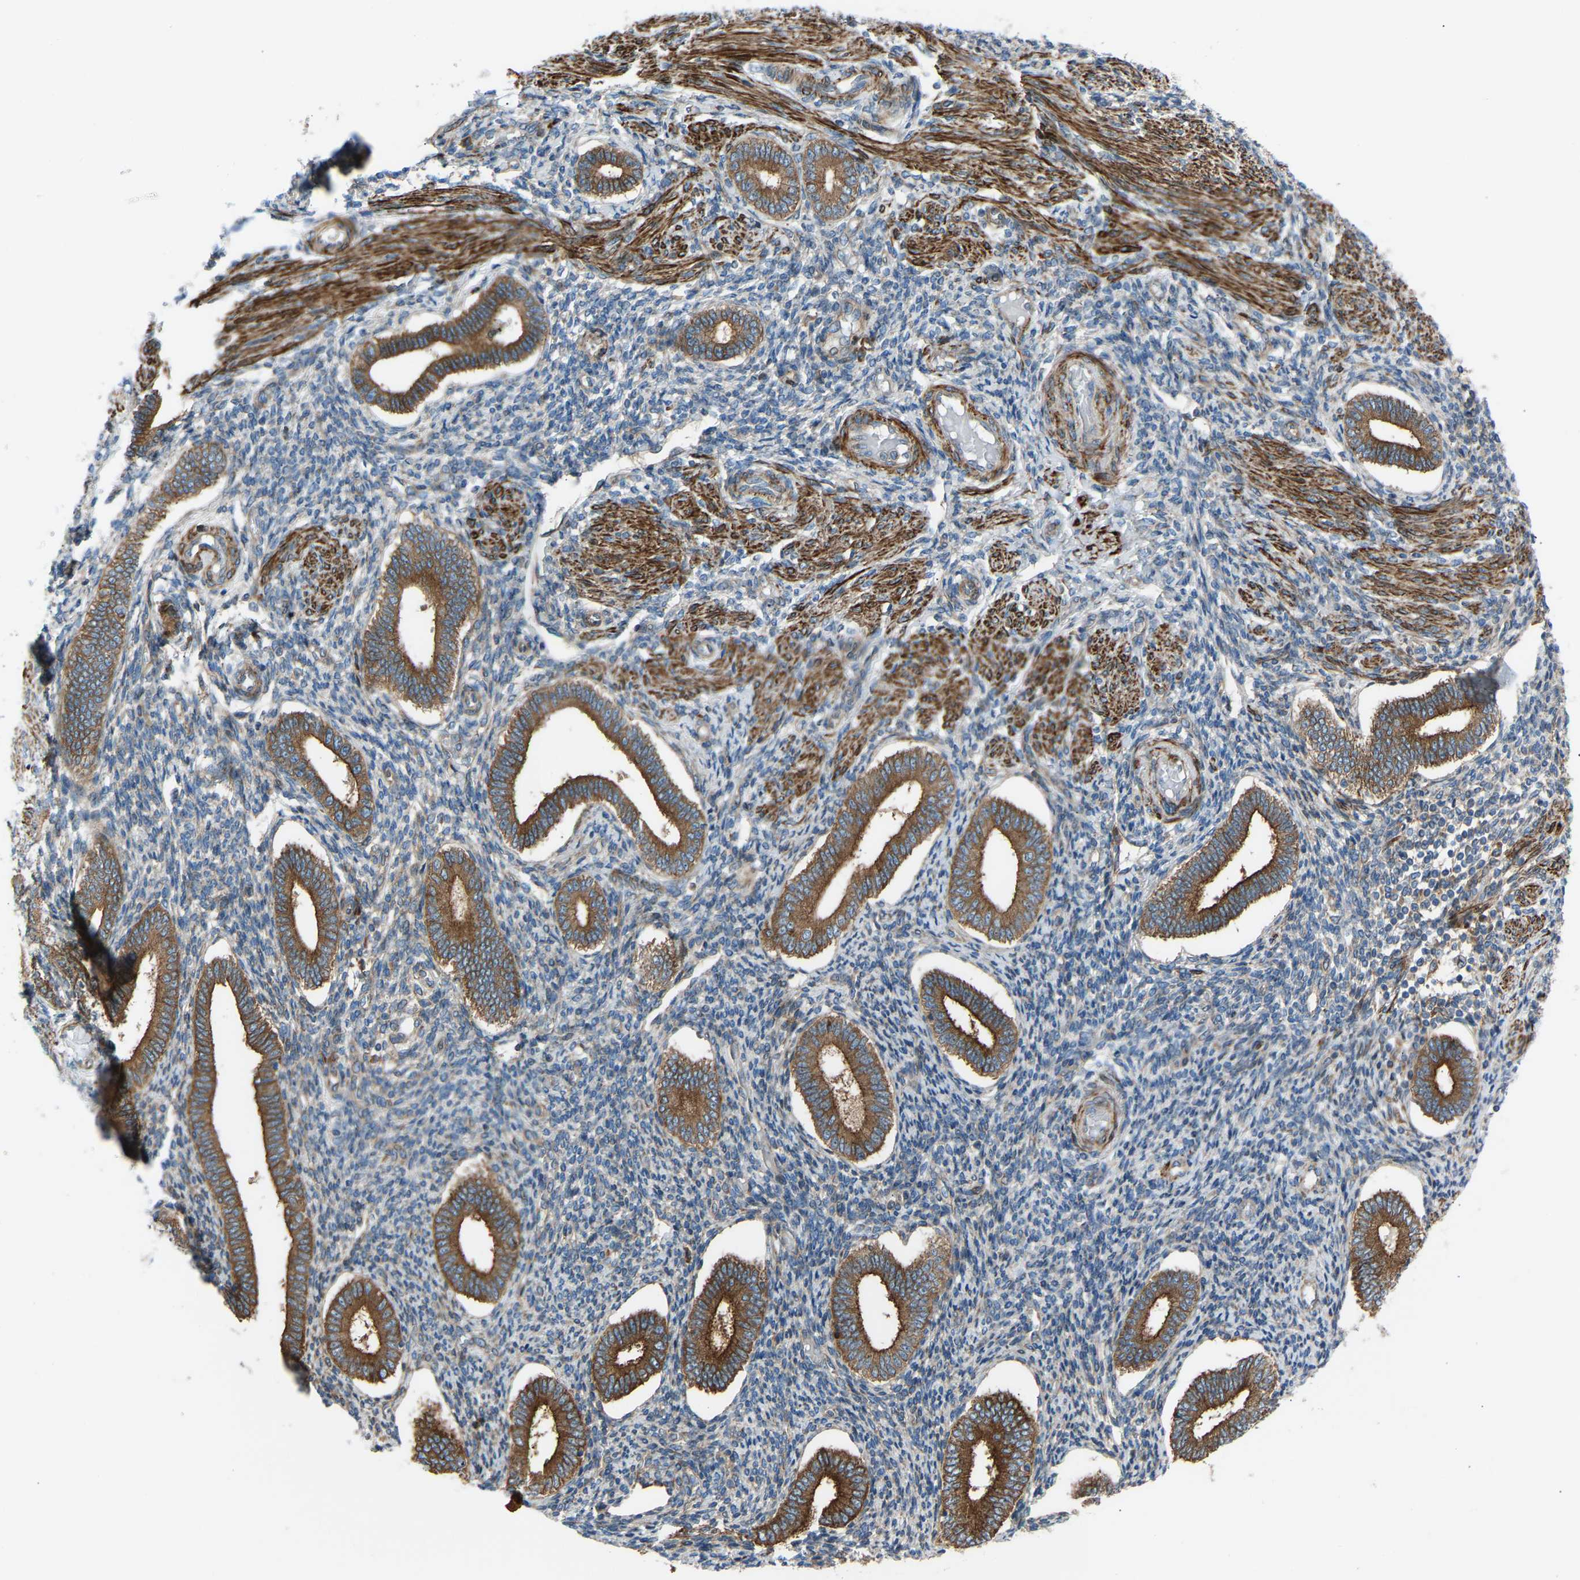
{"staining": {"intensity": "moderate", "quantity": "25%-75%", "location": "cytoplasmic/membranous"}, "tissue": "endometrium", "cell_type": "Cells in endometrial stroma", "image_type": "normal", "snomed": [{"axis": "morphology", "description": "Normal tissue, NOS"}, {"axis": "topography", "description": "Endometrium"}], "caption": "The micrograph exhibits a brown stain indicating the presence of a protein in the cytoplasmic/membranous of cells in endometrial stroma in endometrium.", "gene": "VPS41", "patient": {"sex": "female", "age": 42}}